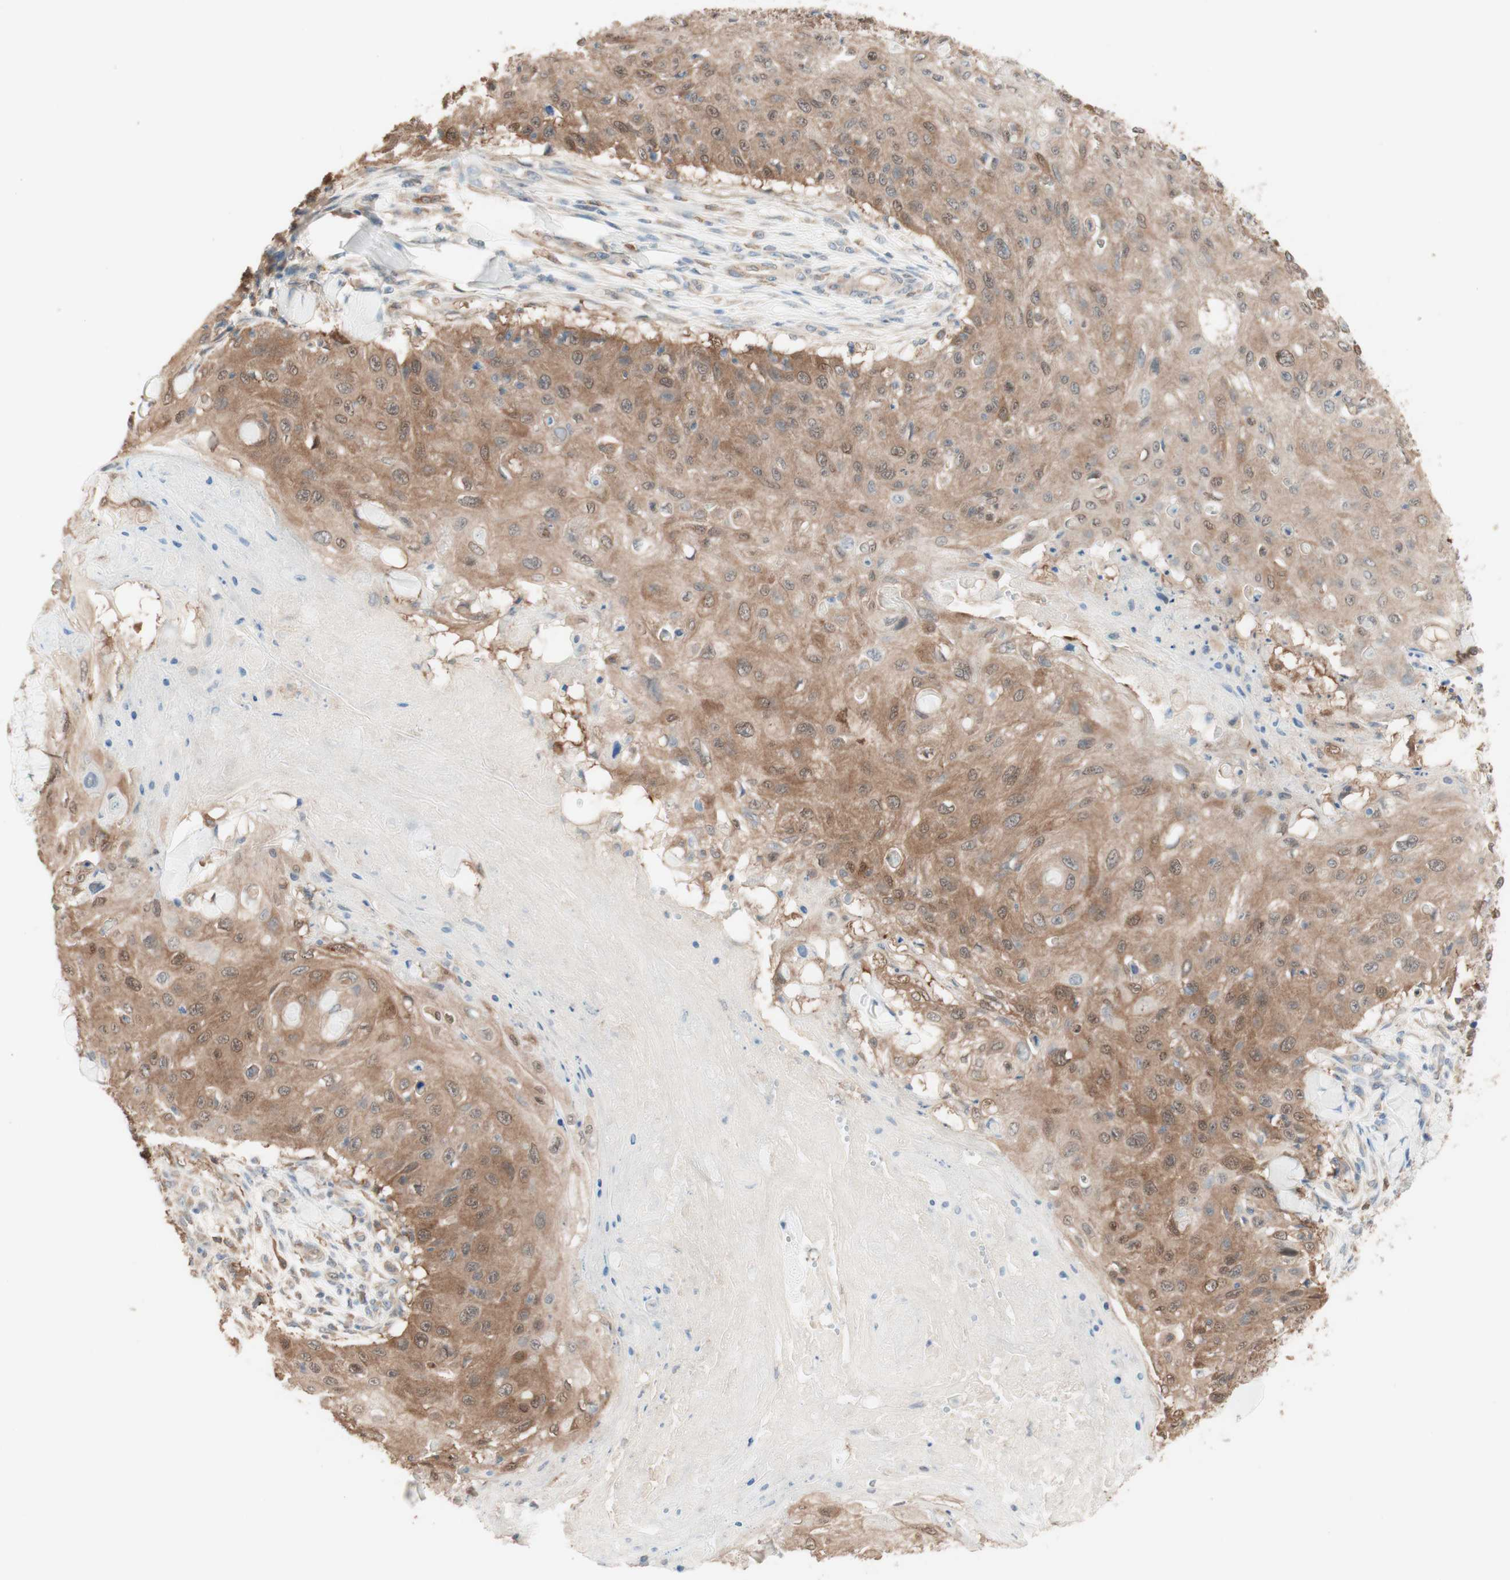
{"staining": {"intensity": "moderate", "quantity": ">75%", "location": "cytoplasmic/membranous"}, "tissue": "skin cancer", "cell_type": "Tumor cells", "image_type": "cancer", "snomed": [{"axis": "morphology", "description": "Squamous cell carcinoma, NOS"}, {"axis": "topography", "description": "Skin"}], "caption": "Protein analysis of squamous cell carcinoma (skin) tissue demonstrates moderate cytoplasmic/membranous positivity in about >75% of tumor cells.", "gene": "COMT", "patient": {"sex": "male", "age": 86}}